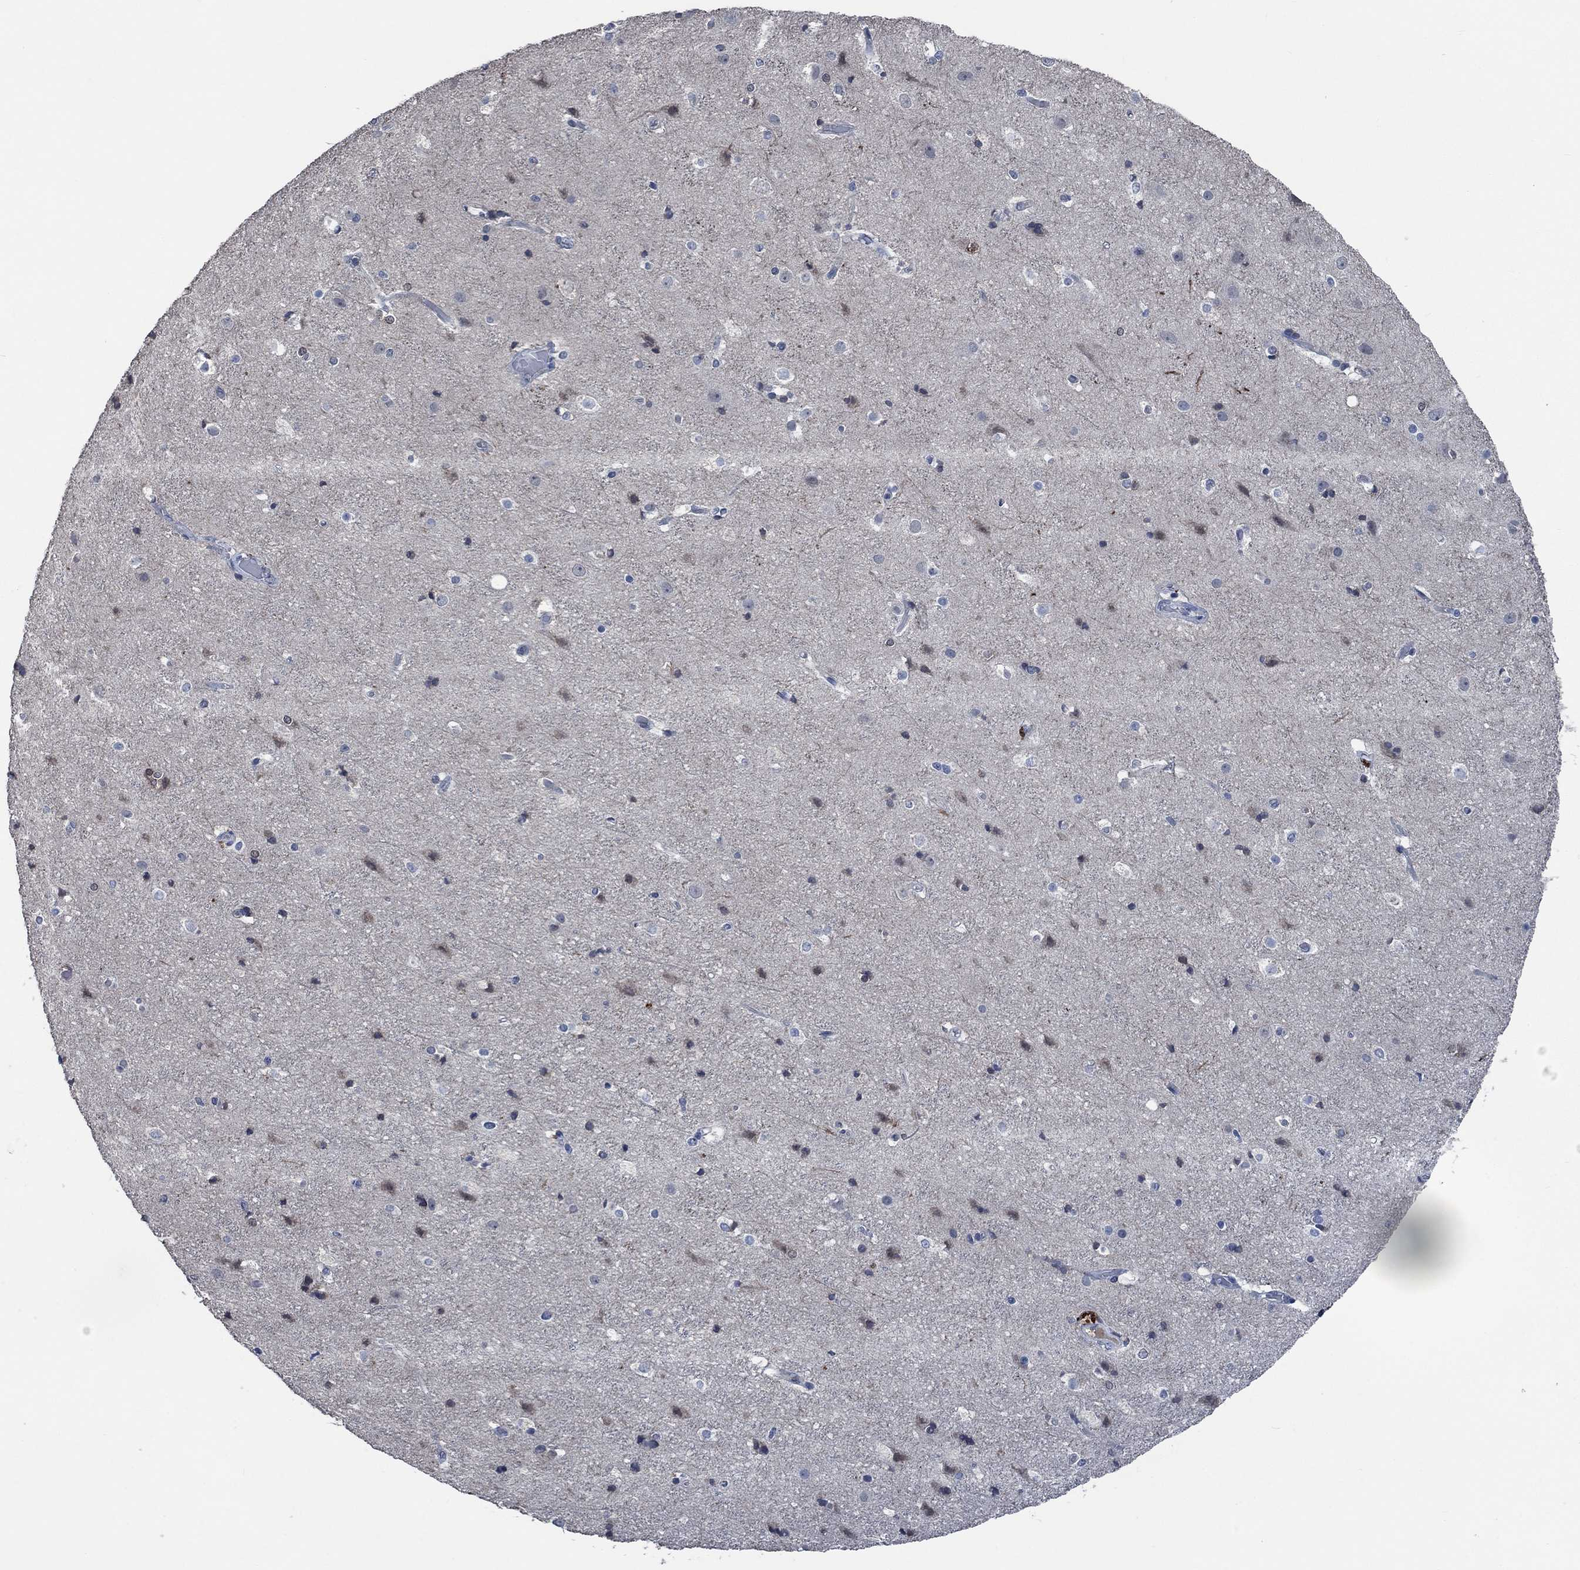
{"staining": {"intensity": "negative", "quantity": "none", "location": "none"}, "tissue": "cerebral cortex", "cell_type": "Endothelial cells", "image_type": "normal", "snomed": [{"axis": "morphology", "description": "Normal tissue, NOS"}, {"axis": "topography", "description": "Cerebral cortex"}], "caption": "An image of cerebral cortex stained for a protein shows no brown staining in endothelial cells. Nuclei are stained in blue.", "gene": "OBSCN", "patient": {"sex": "female", "age": 52}}